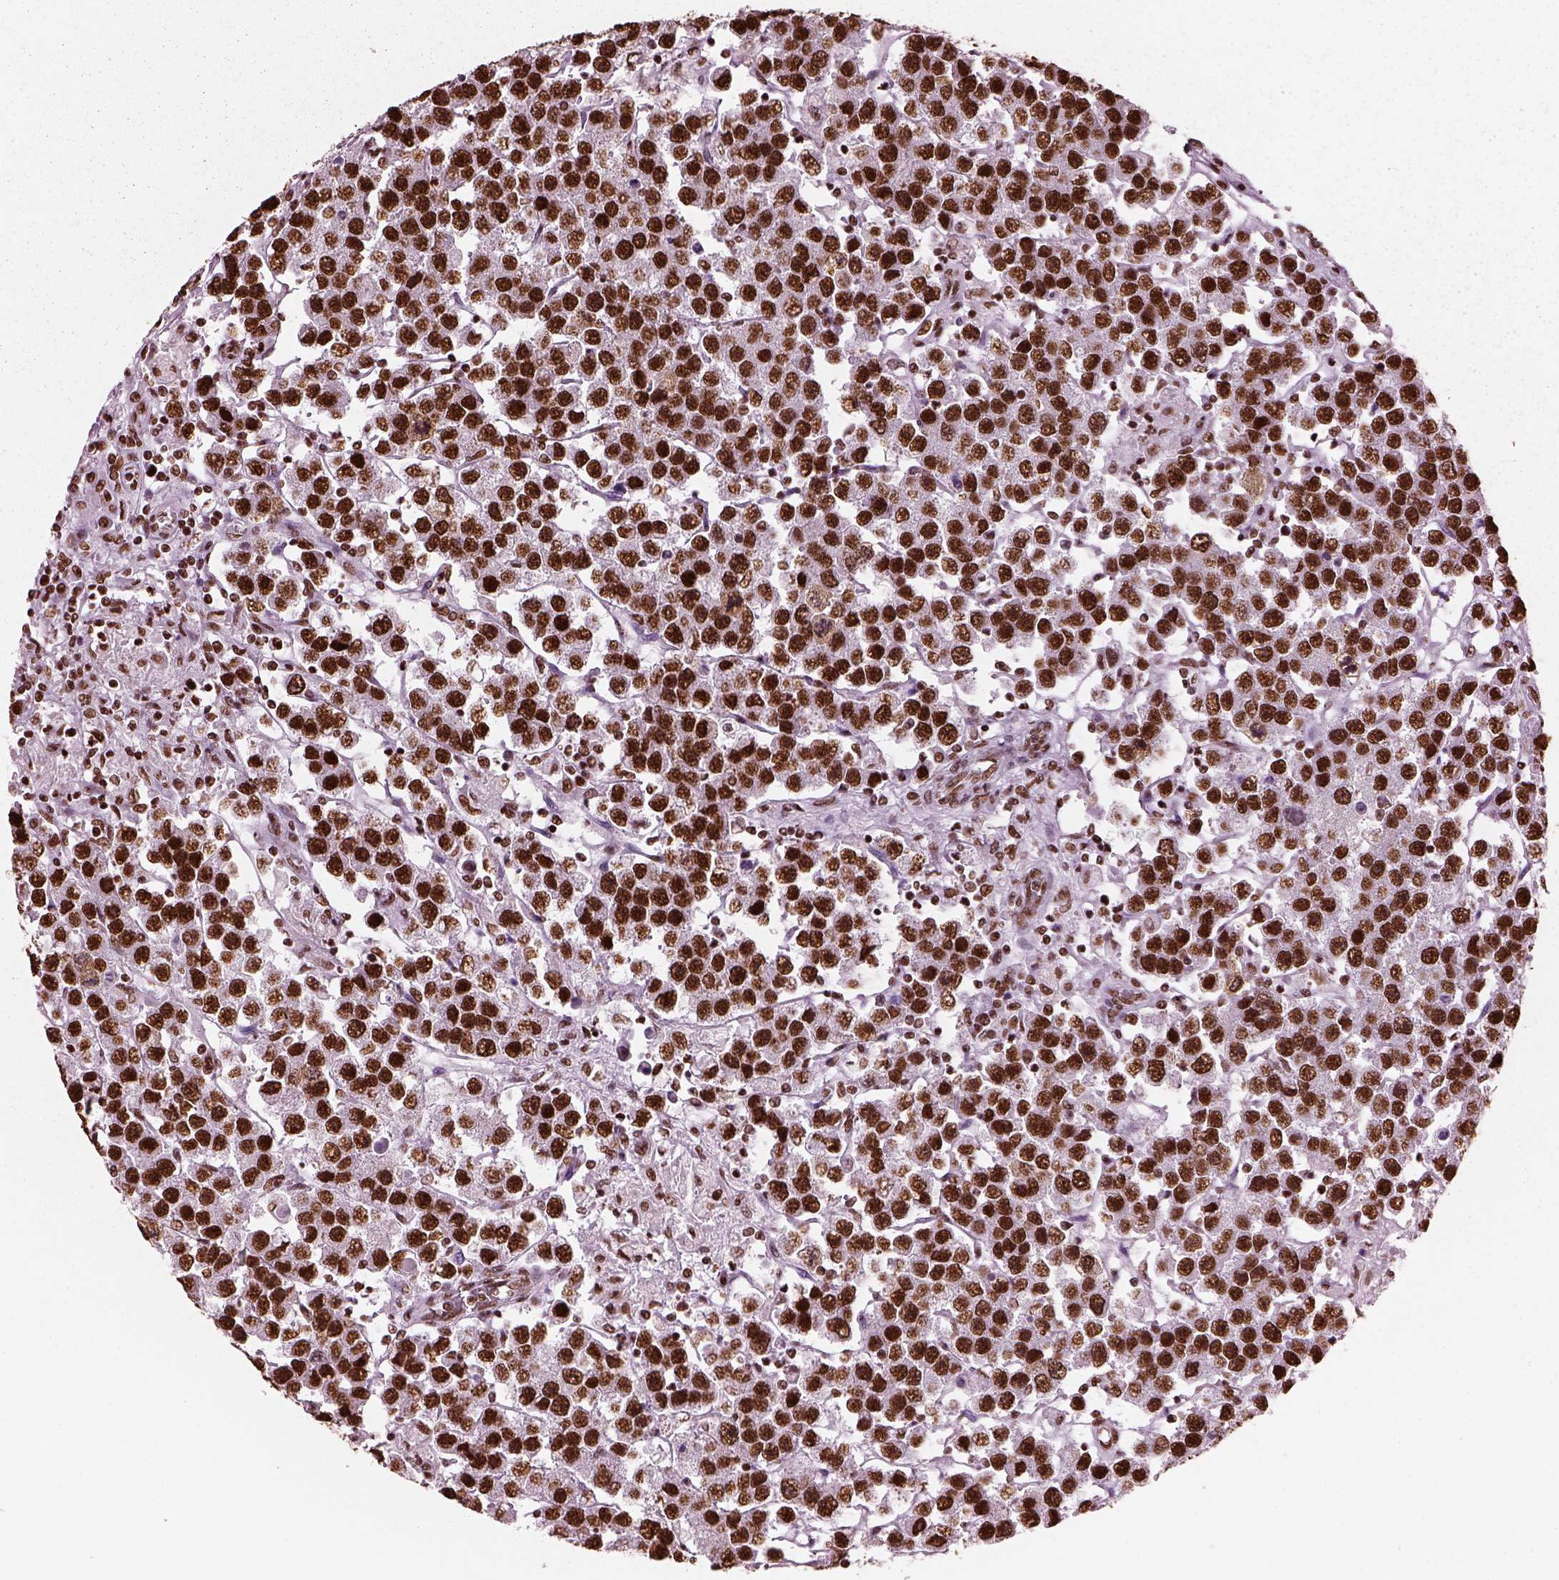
{"staining": {"intensity": "strong", "quantity": ">75%", "location": "nuclear"}, "tissue": "testis cancer", "cell_type": "Tumor cells", "image_type": "cancer", "snomed": [{"axis": "morphology", "description": "Seminoma, NOS"}, {"axis": "topography", "description": "Testis"}], "caption": "Immunohistochemistry micrograph of neoplastic tissue: human seminoma (testis) stained using IHC shows high levels of strong protein expression localized specifically in the nuclear of tumor cells, appearing as a nuclear brown color.", "gene": "CBFA2T3", "patient": {"sex": "male", "age": 45}}